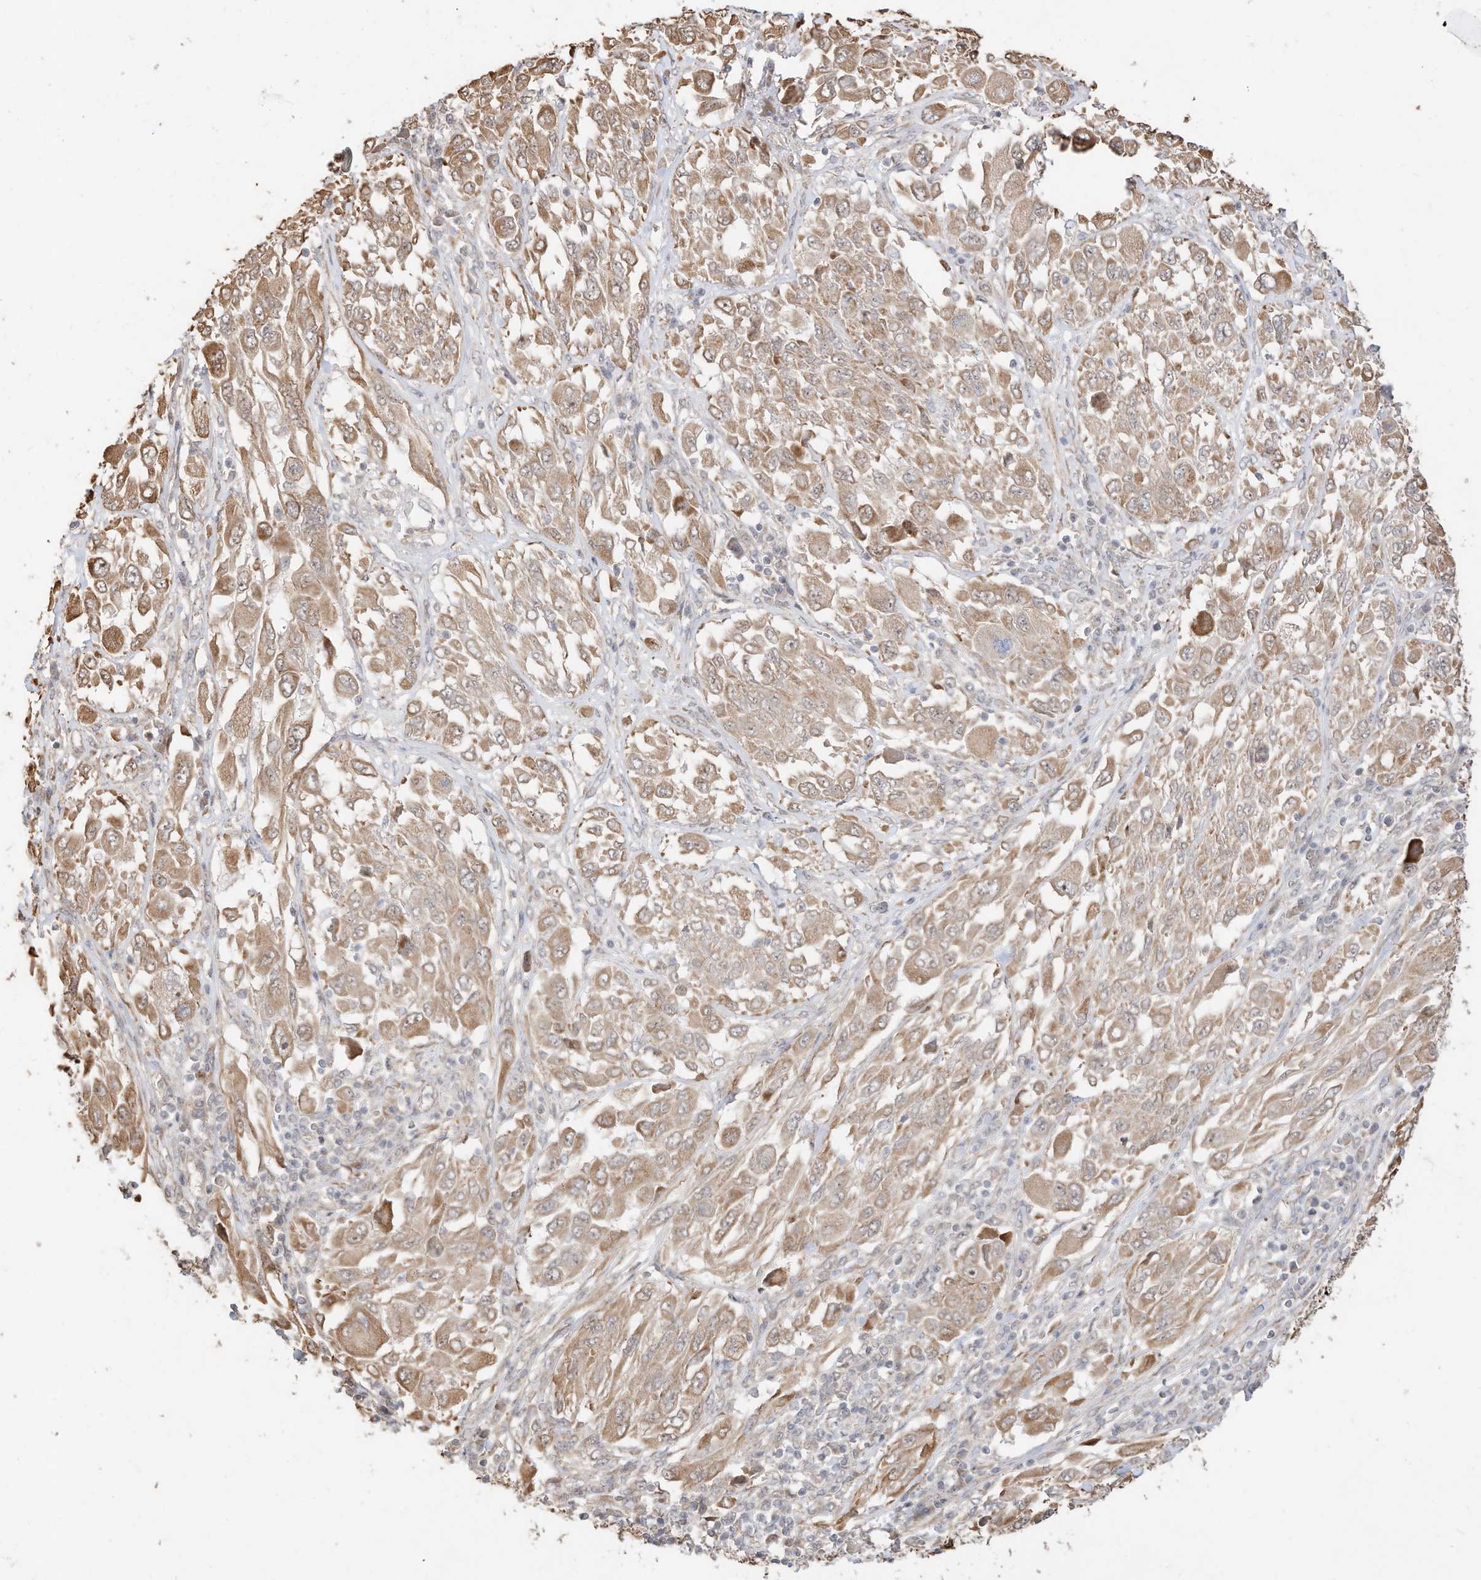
{"staining": {"intensity": "moderate", "quantity": ">75%", "location": "cytoplasmic/membranous"}, "tissue": "melanoma", "cell_type": "Tumor cells", "image_type": "cancer", "snomed": [{"axis": "morphology", "description": "Malignant melanoma, NOS"}, {"axis": "topography", "description": "Skin"}], "caption": "Melanoma stained with a protein marker demonstrates moderate staining in tumor cells.", "gene": "CAGE1", "patient": {"sex": "female", "age": 91}}